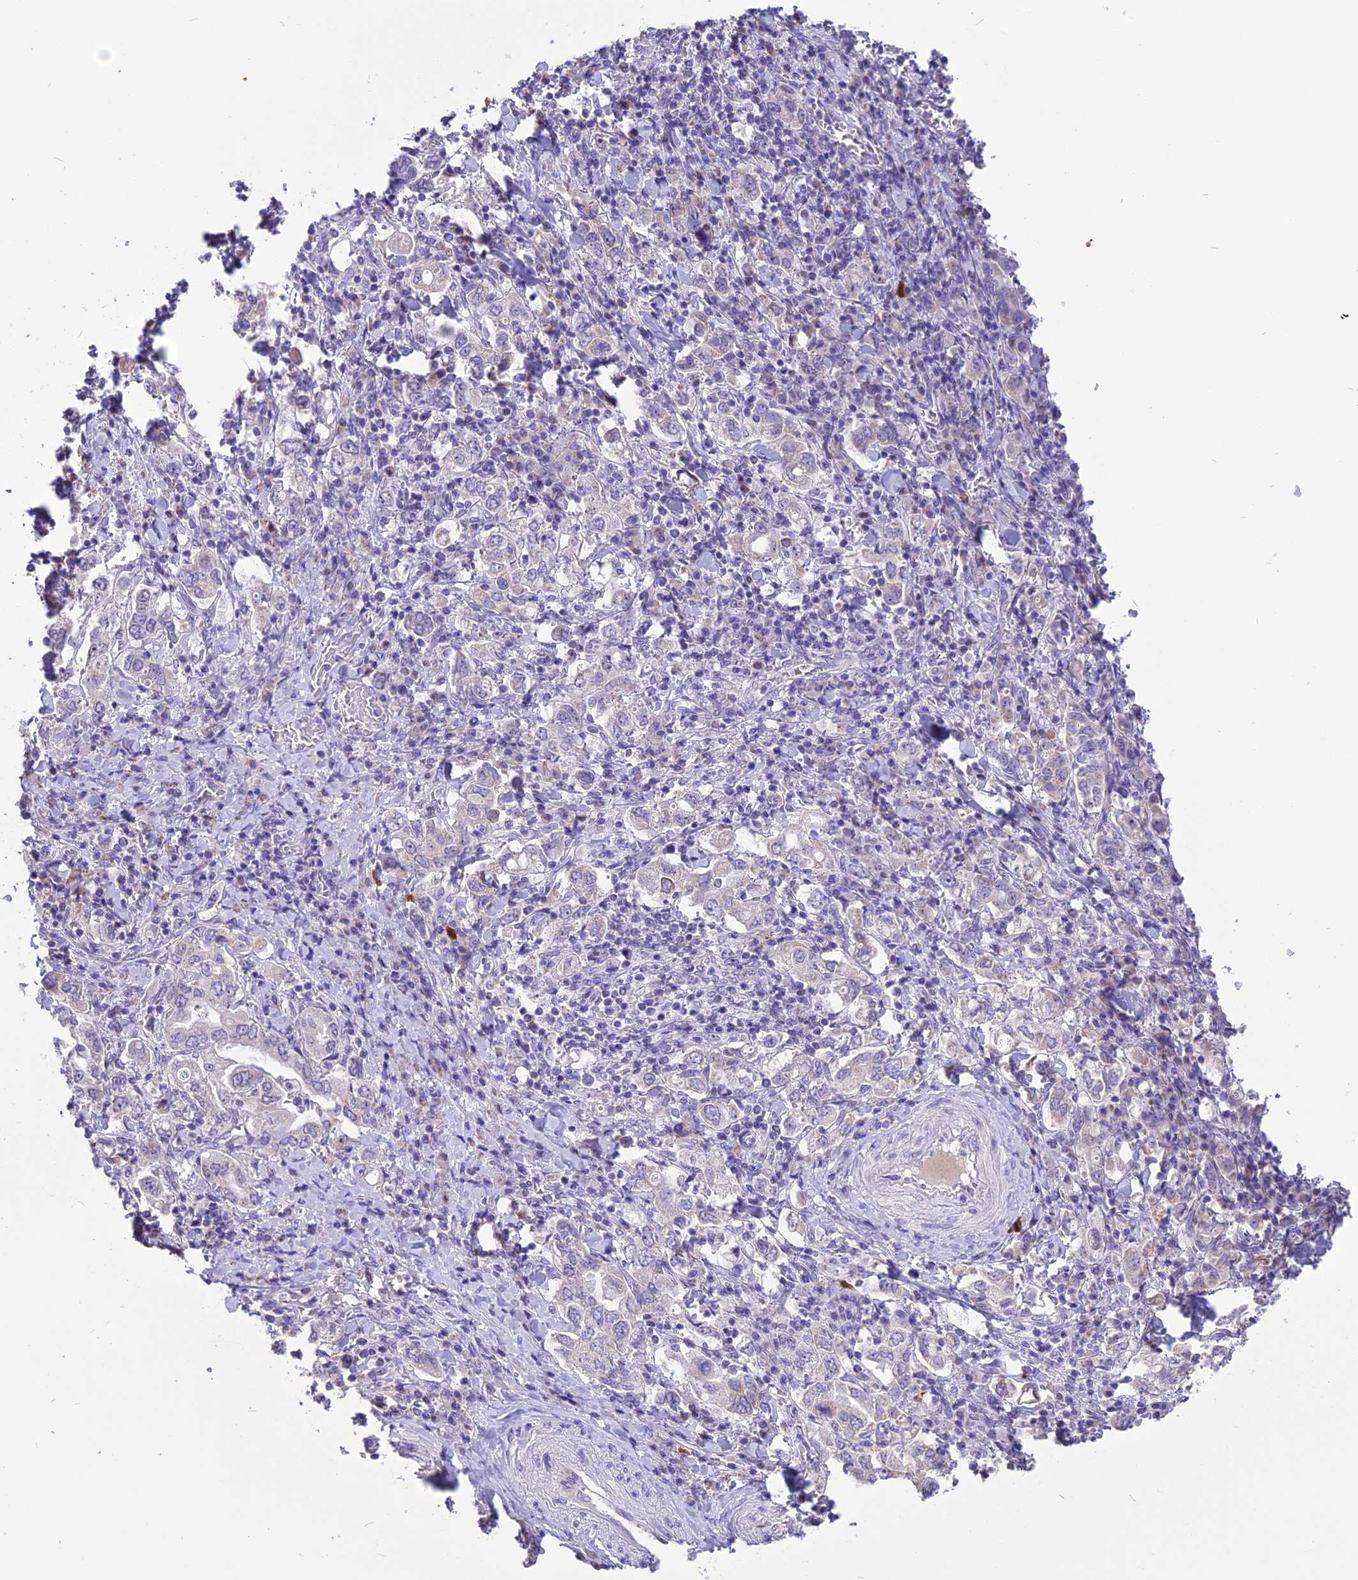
{"staining": {"intensity": "negative", "quantity": "none", "location": "none"}, "tissue": "stomach cancer", "cell_type": "Tumor cells", "image_type": "cancer", "snomed": [{"axis": "morphology", "description": "Adenocarcinoma, NOS"}, {"axis": "topography", "description": "Stomach, upper"}], "caption": "The histopathology image demonstrates no significant expression in tumor cells of stomach adenocarcinoma.", "gene": "CMSS1", "patient": {"sex": "male", "age": 62}}